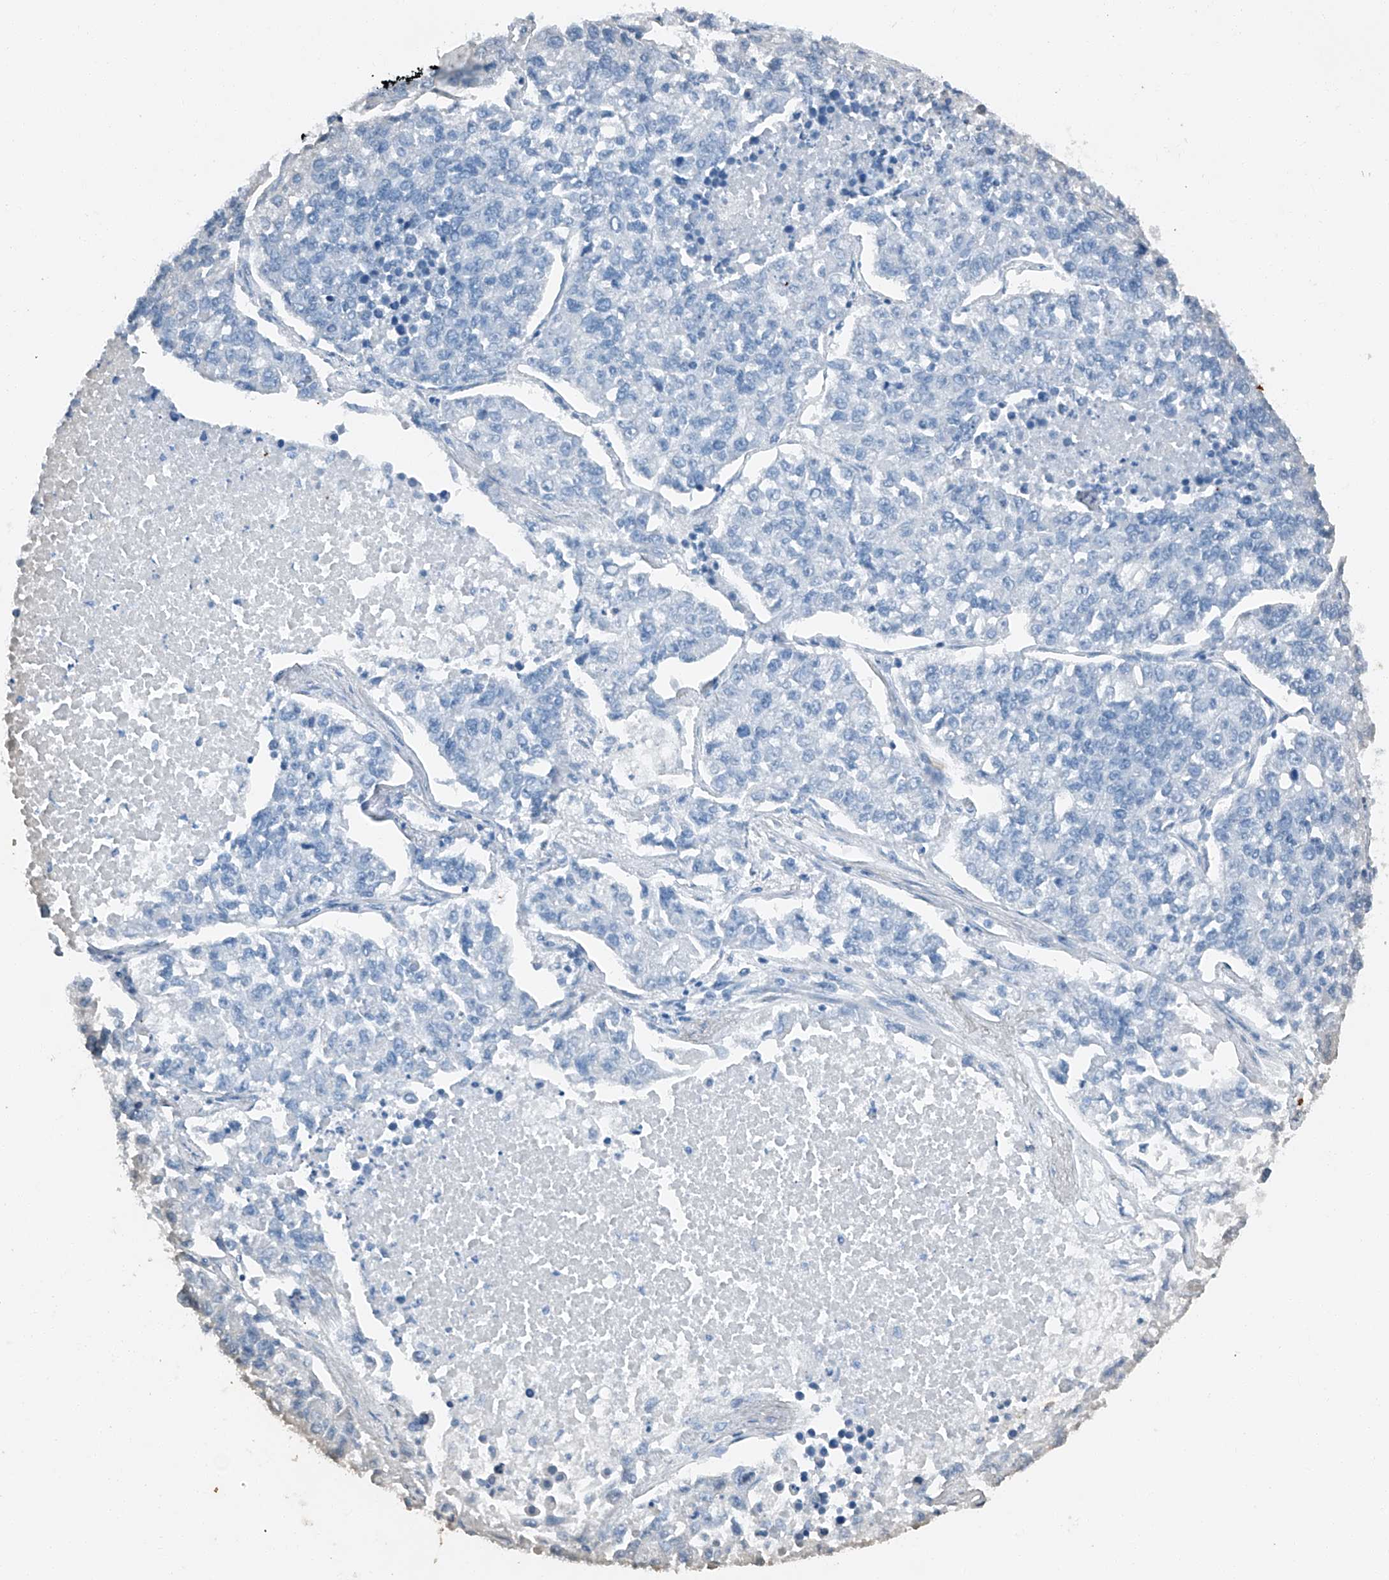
{"staining": {"intensity": "negative", "quantity": "none", "location": "none"}, "tissue": "lung cancer", "cell_type": "Tumor cells", "image_type": "cancer", "snomed": [{"axis": "morphology", "description": "Adenocarcinoma, NOS"}, {"axis": "topography", "description": "Lung"}], "caption": "Immunohistochemistry of human lung cancer reveals no positivity in tumor cells. (DAB (3,3'-diaminobenzidine) immunohistochemistry visualized using brightfield microscopy, high magnification).", "gene": "MDGA1", "patient": {"sex": "male", "age": 49}}